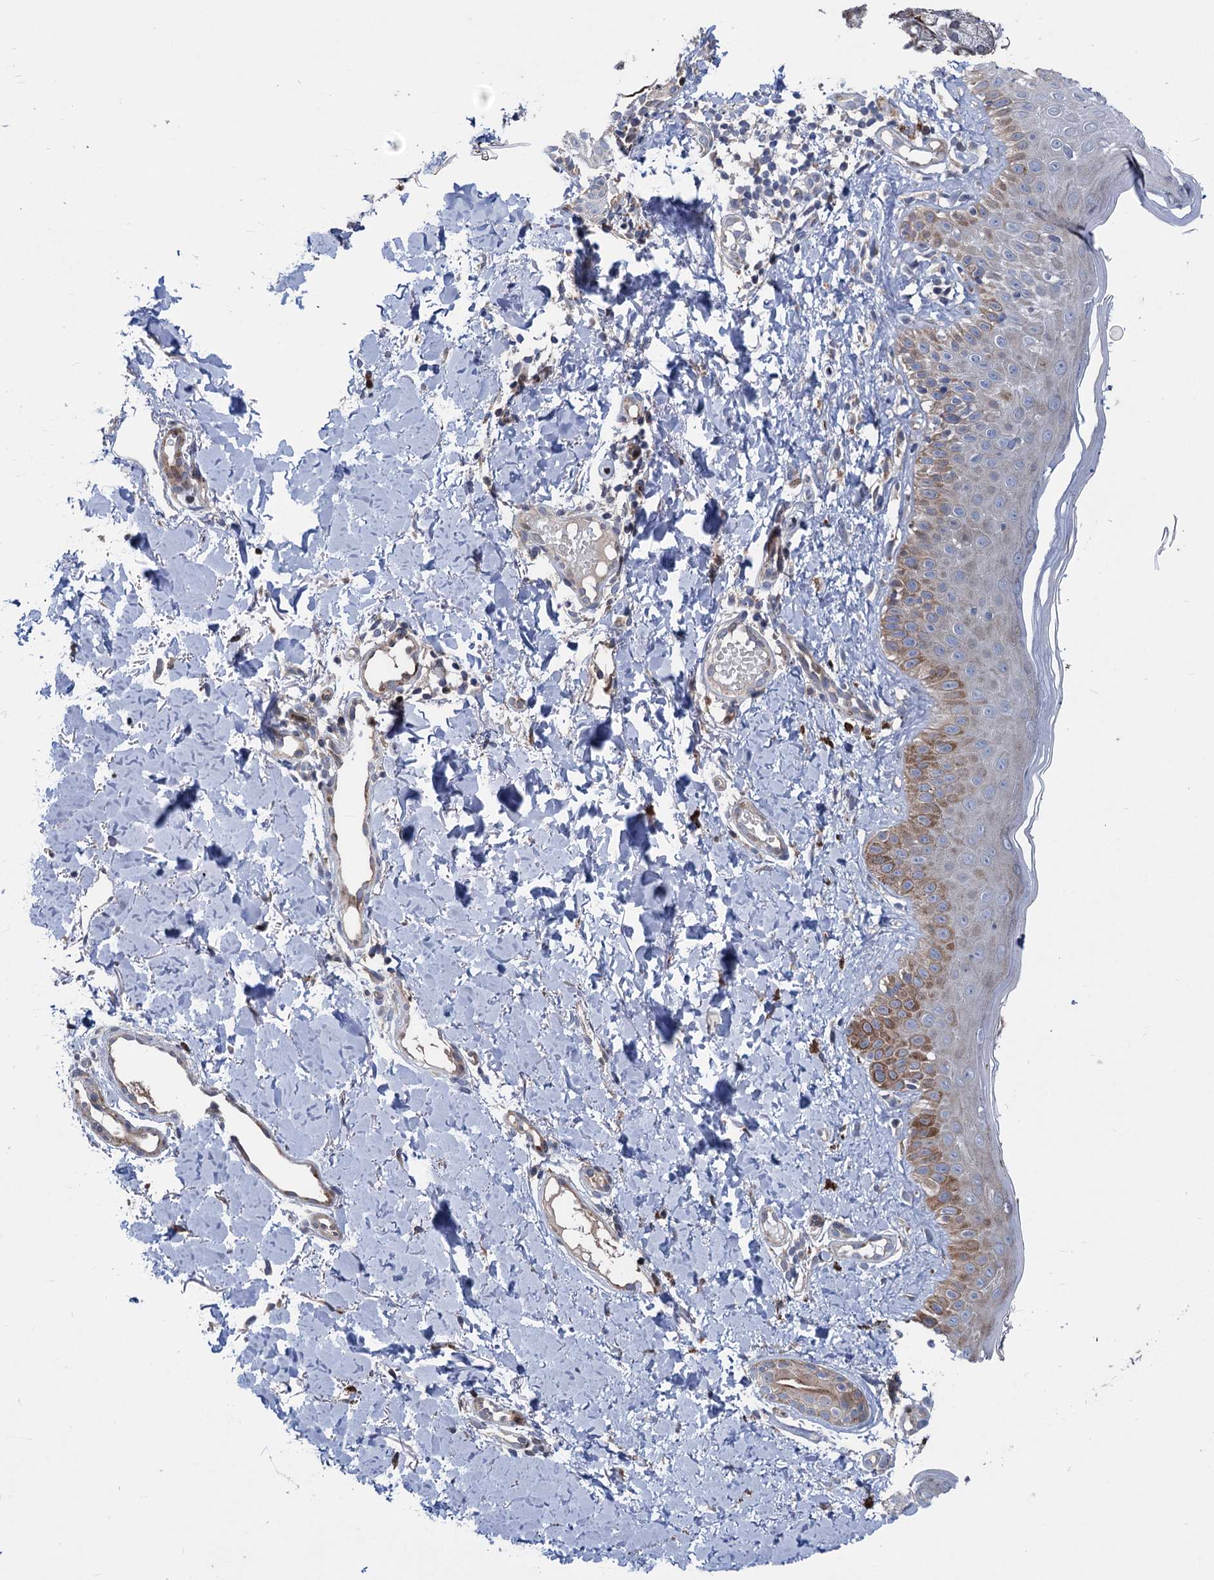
{"staining": {"intensity": "weak", "quantity": ">75%", "location": "cytoplasmic/membranous"}, "tissue": "skin", "cell_type": "Fibroblasts", "image_type": "normal", "snomed": [{"axis": "morphology", "description": "Normal tissue, NOS"}, {"axis": "topography", "description": "Skin"}], "caption": "Immunohistochemistry of unremarkable skin demonstrates low levels of weak cytoplasmic/membranous staining in approximately >75% of fibroblasts. Using DAB (brown) and hematoxylin (blue) stains, captured at high magnification using brightfield microscopy.", "gene": "UBR1", "patient": {"sex": "male", "age": 52}}